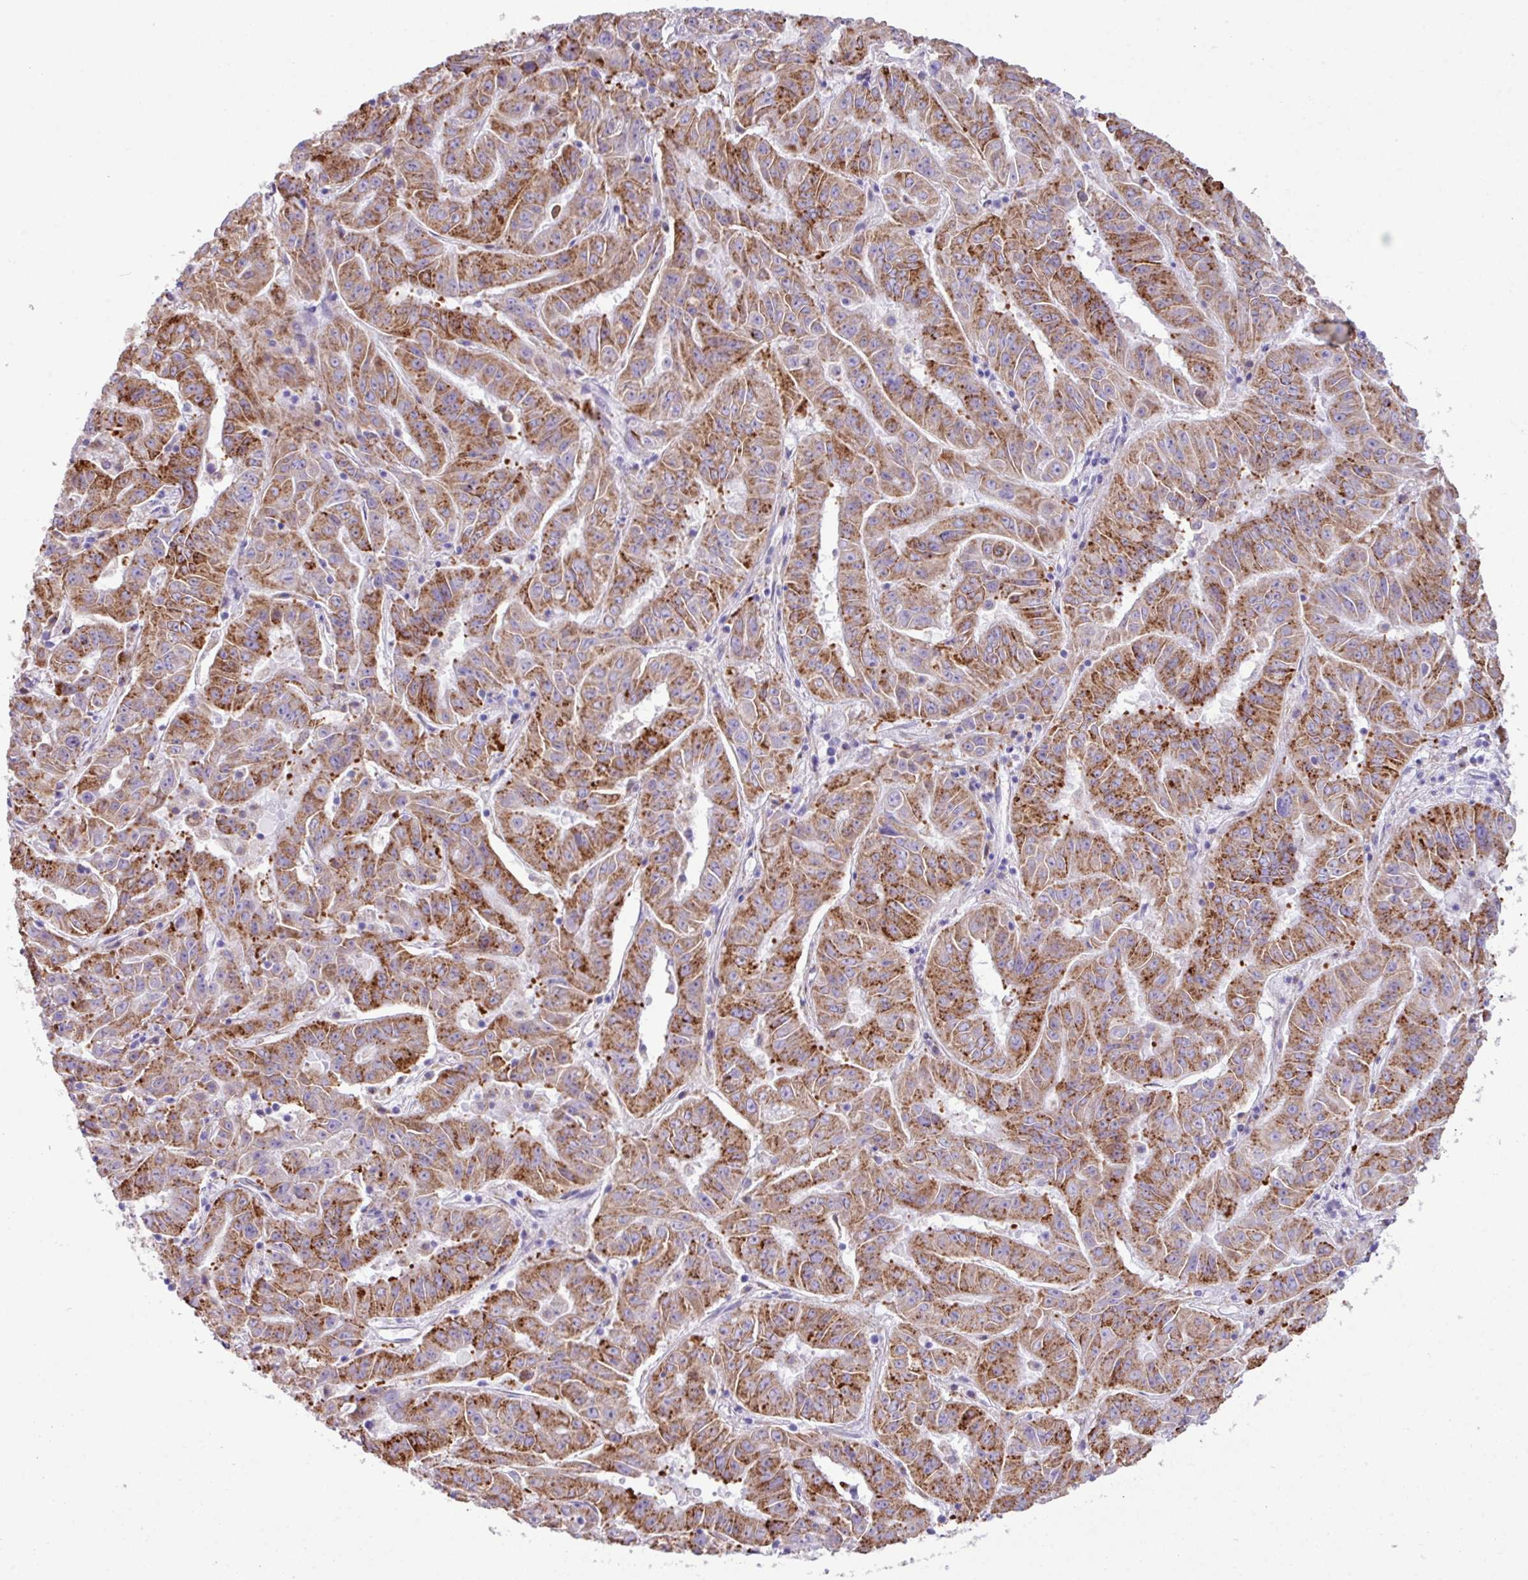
{"staining": {"intensity": "moderate", "quantity": ">75%", "location": "cytoplasmic/membranous"}, "tissue": "pancreatic cancer", "cell_type": "Tumor cells", "image_type": "cancer", "snomed": [{"axis": "morphology", "description": "Adenocarcinoma, NOS"}, {"axis": "topography", "description": "Pancreas"}], "caption": "Protein expression analysis of human adenocarcinoma (pancreatic) reveals moderate cytoplasmic/membranous positivity in approximately >75% of tumor cells. The staining was performed using DAB (3,3'-diaminobenzidine), with brown indicating positive protein expression. Nuclei are stained blue with hematoxylin.", "gene": "RGS21", "patient": {"sex": "male", "age": 63}}